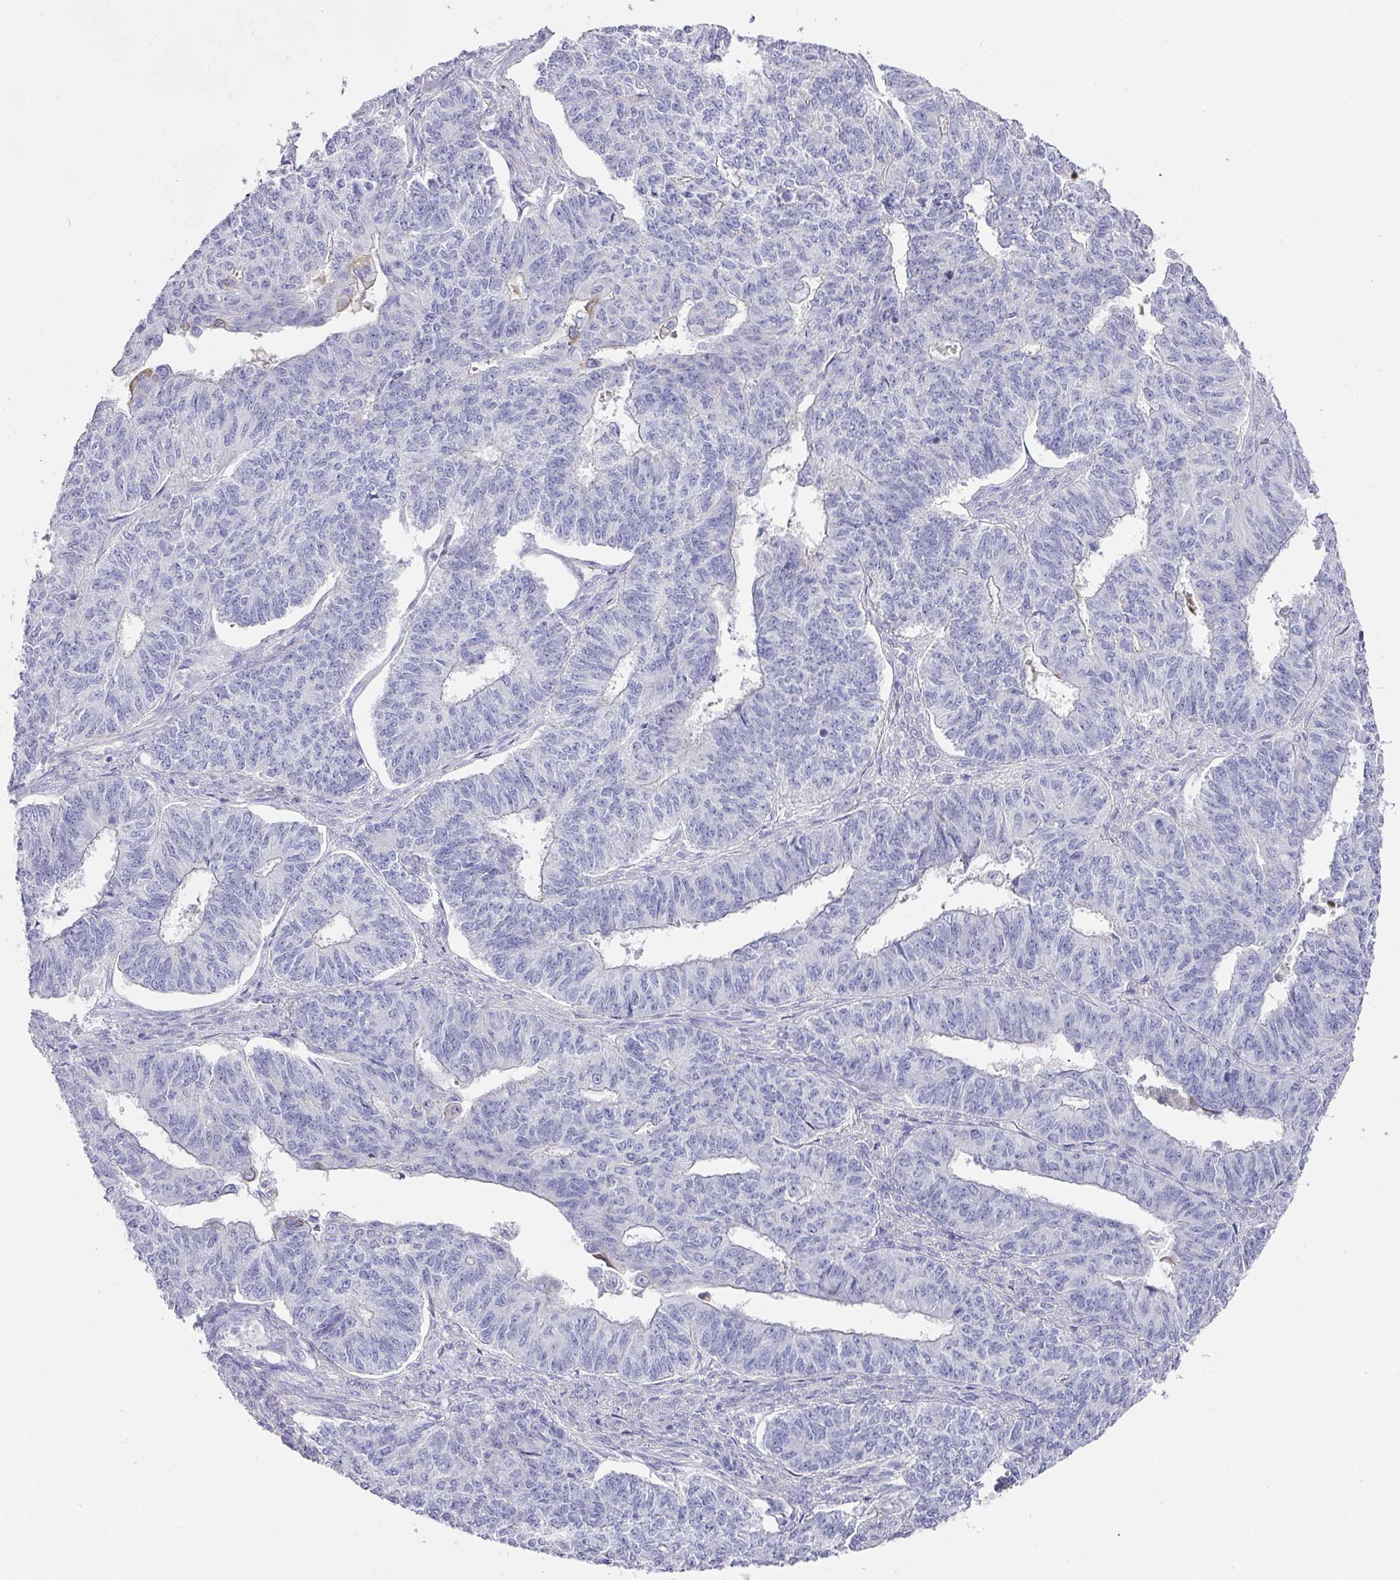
{"staining": {"intensity": "negative", "quantity": "none", "location": "none"}, "tissue": "endometrial cancer", "cell_type": "Tumor cells", "image_type": "cancer", "snomed": [{"axis": "morphology", "description": "Adenocarcinoma, NOS"}, {"axis": "topography", "description": "Endometrium"}], "caption": "Protein analysis of endometrial cancer (adenocarcinoma) demonstrates no significant staining in tumor cells.", "gene": "TARM1", "patient": {"sex": "female", "age": 32}}